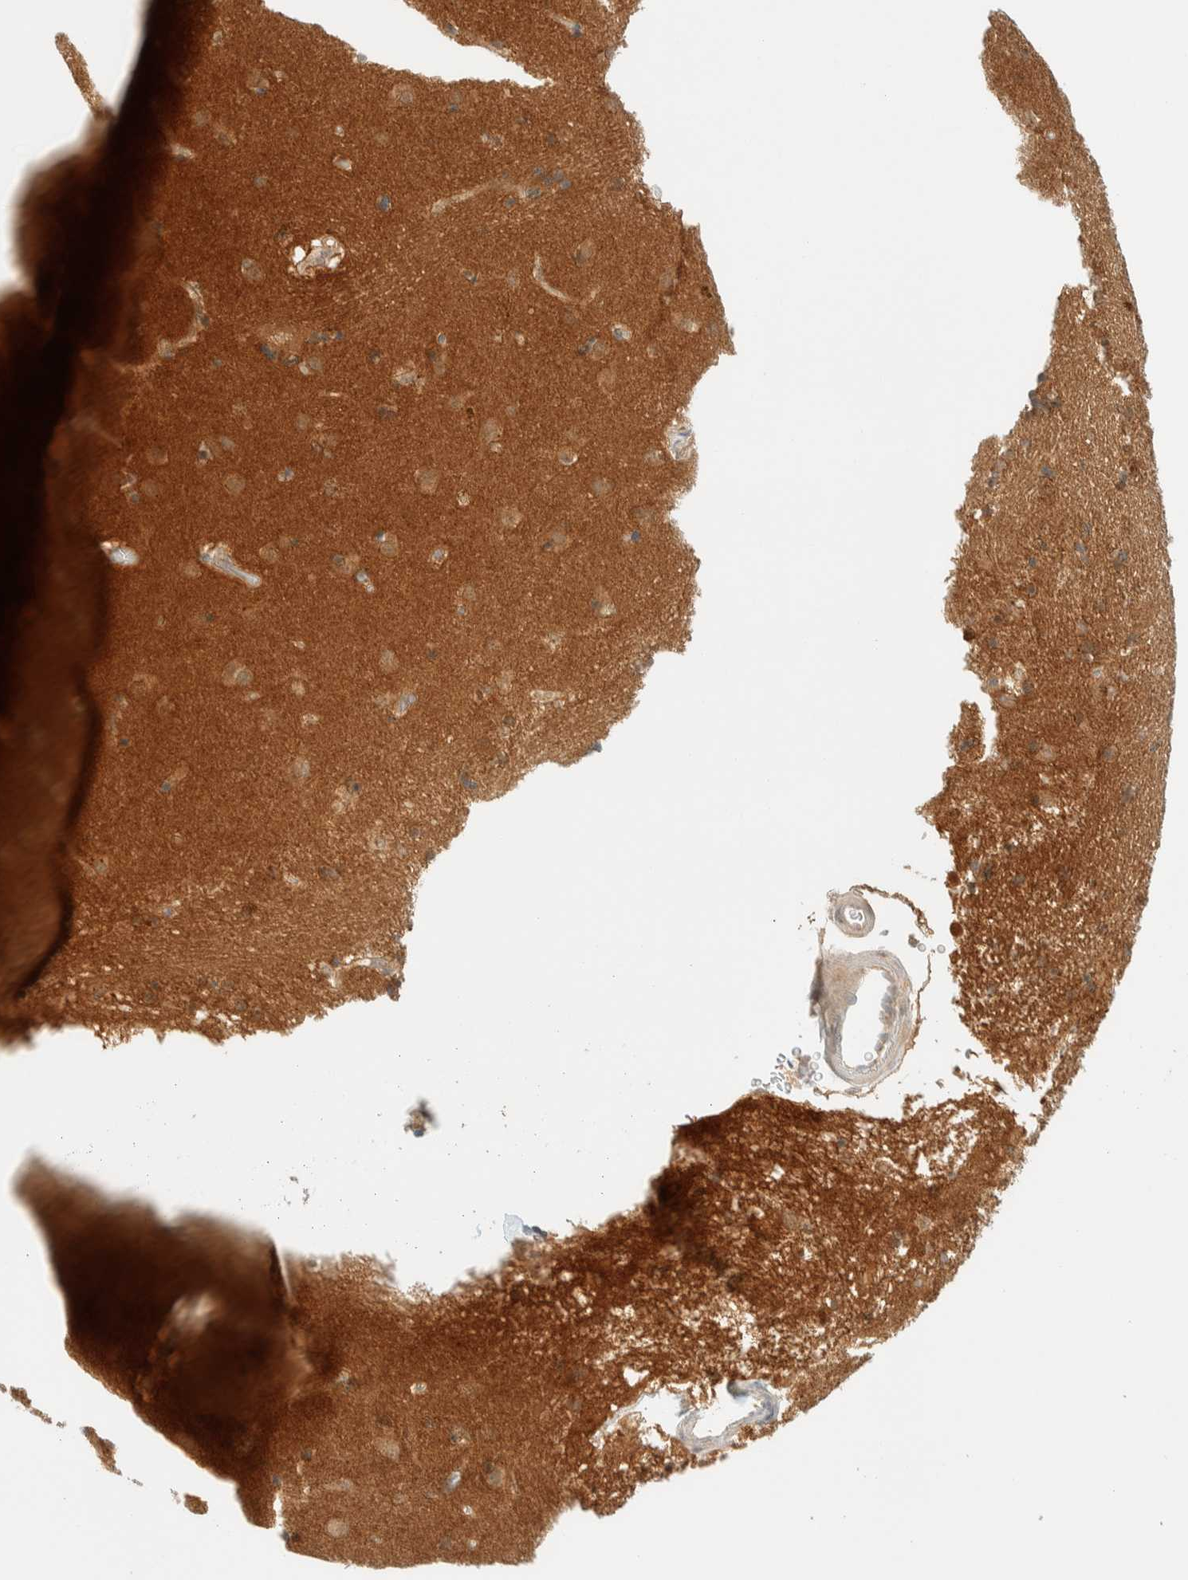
{"staining": {"intensity": "moderate", "quantity": "<25%", "location": "cytoplasmic/membranous"}, "tissue": "caudate", "cell_type": "Glial cells", "image_type": "normal", "snomed": [{"axis": "morphology", "description": "Normal tissue, NOS"}, {"axis": "topography", "description": "Lateral ventricle wall"}], "caption": "Immunohistochemical staining of normal human caudate reveals moderate cytoplasmic/membranous protein positivity in approximately <25% of glial cells.", "gene": "PCYT2", "patient": {"sex": "male", "age": 70}}